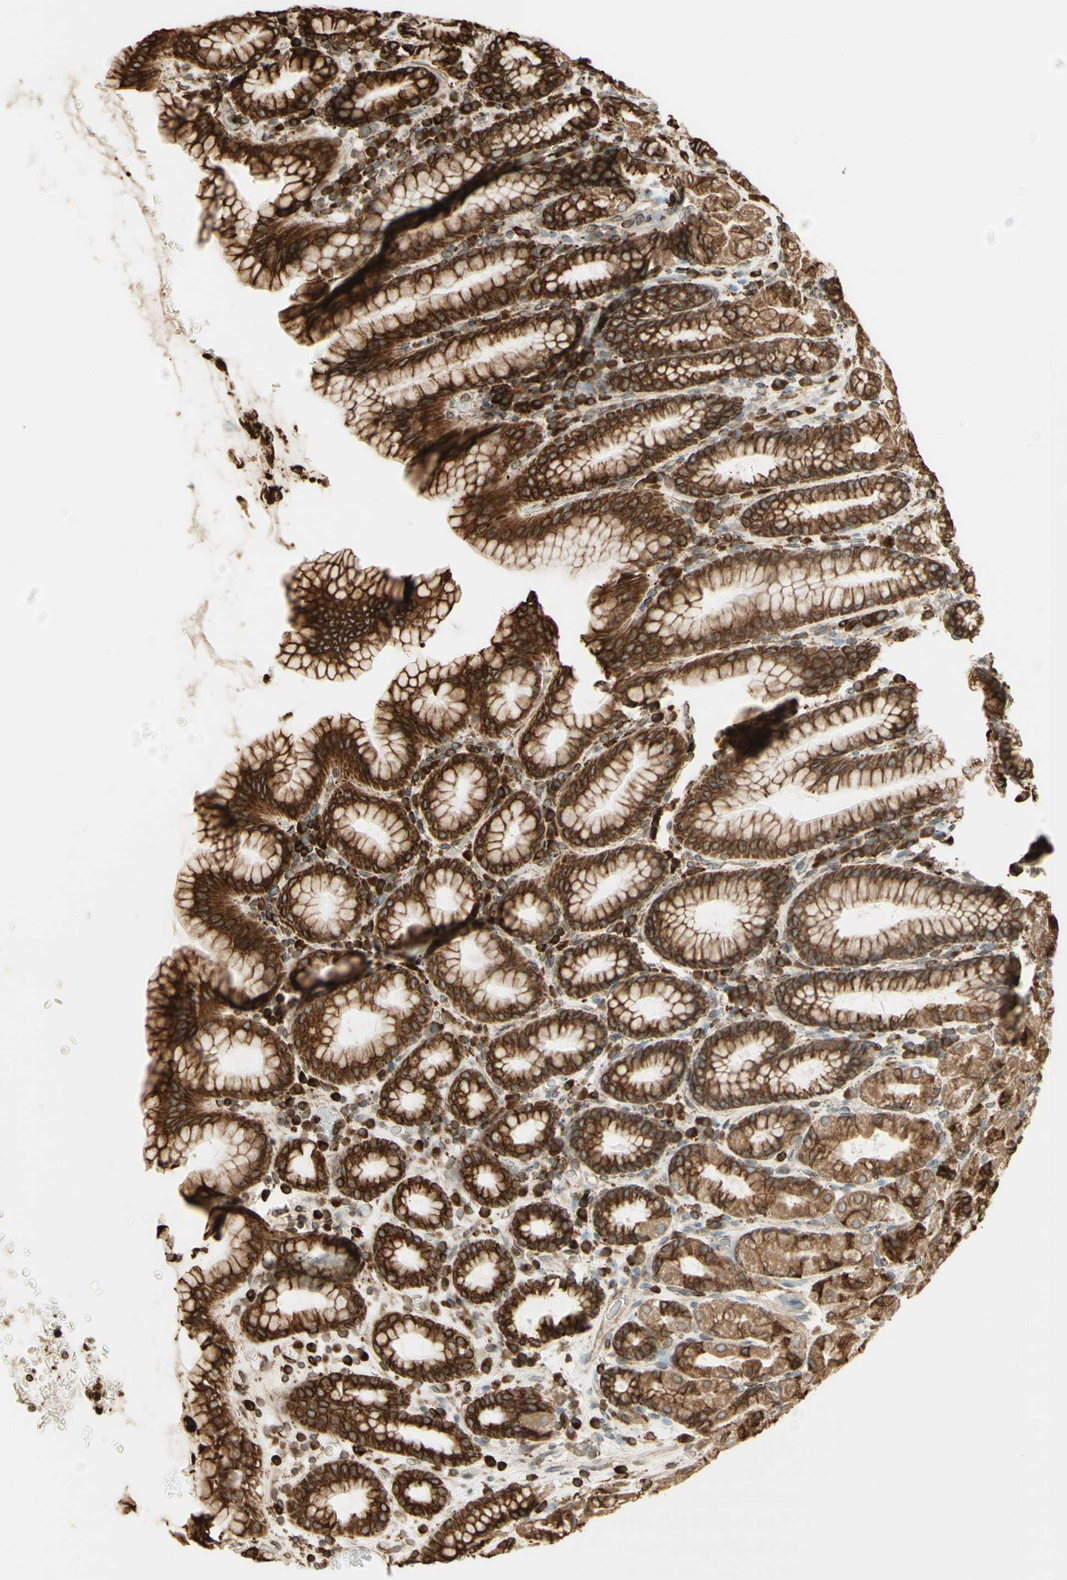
{"staining": {"intensity": "strong", "quantity": ">75%", "location": "cytoplasmic/membranous"}, "tissue": "stomach", "cell_type": "Glandular cells", "image_type": "normal", "snomed": [{"axis": "morphology", "description": "Normal tissue, NOS"}, {"axis": "topography", "description": "Stomach, upper"}], "caption": "A photomicrograph showing strong cytoplasmic/membranous positivity in approximately >75% of glandular cells in unremarkable stomach, as visualized by brown immunohistochemical staining.", "gene": "CANX", "patient": {"sex": "male", "age": 68}}